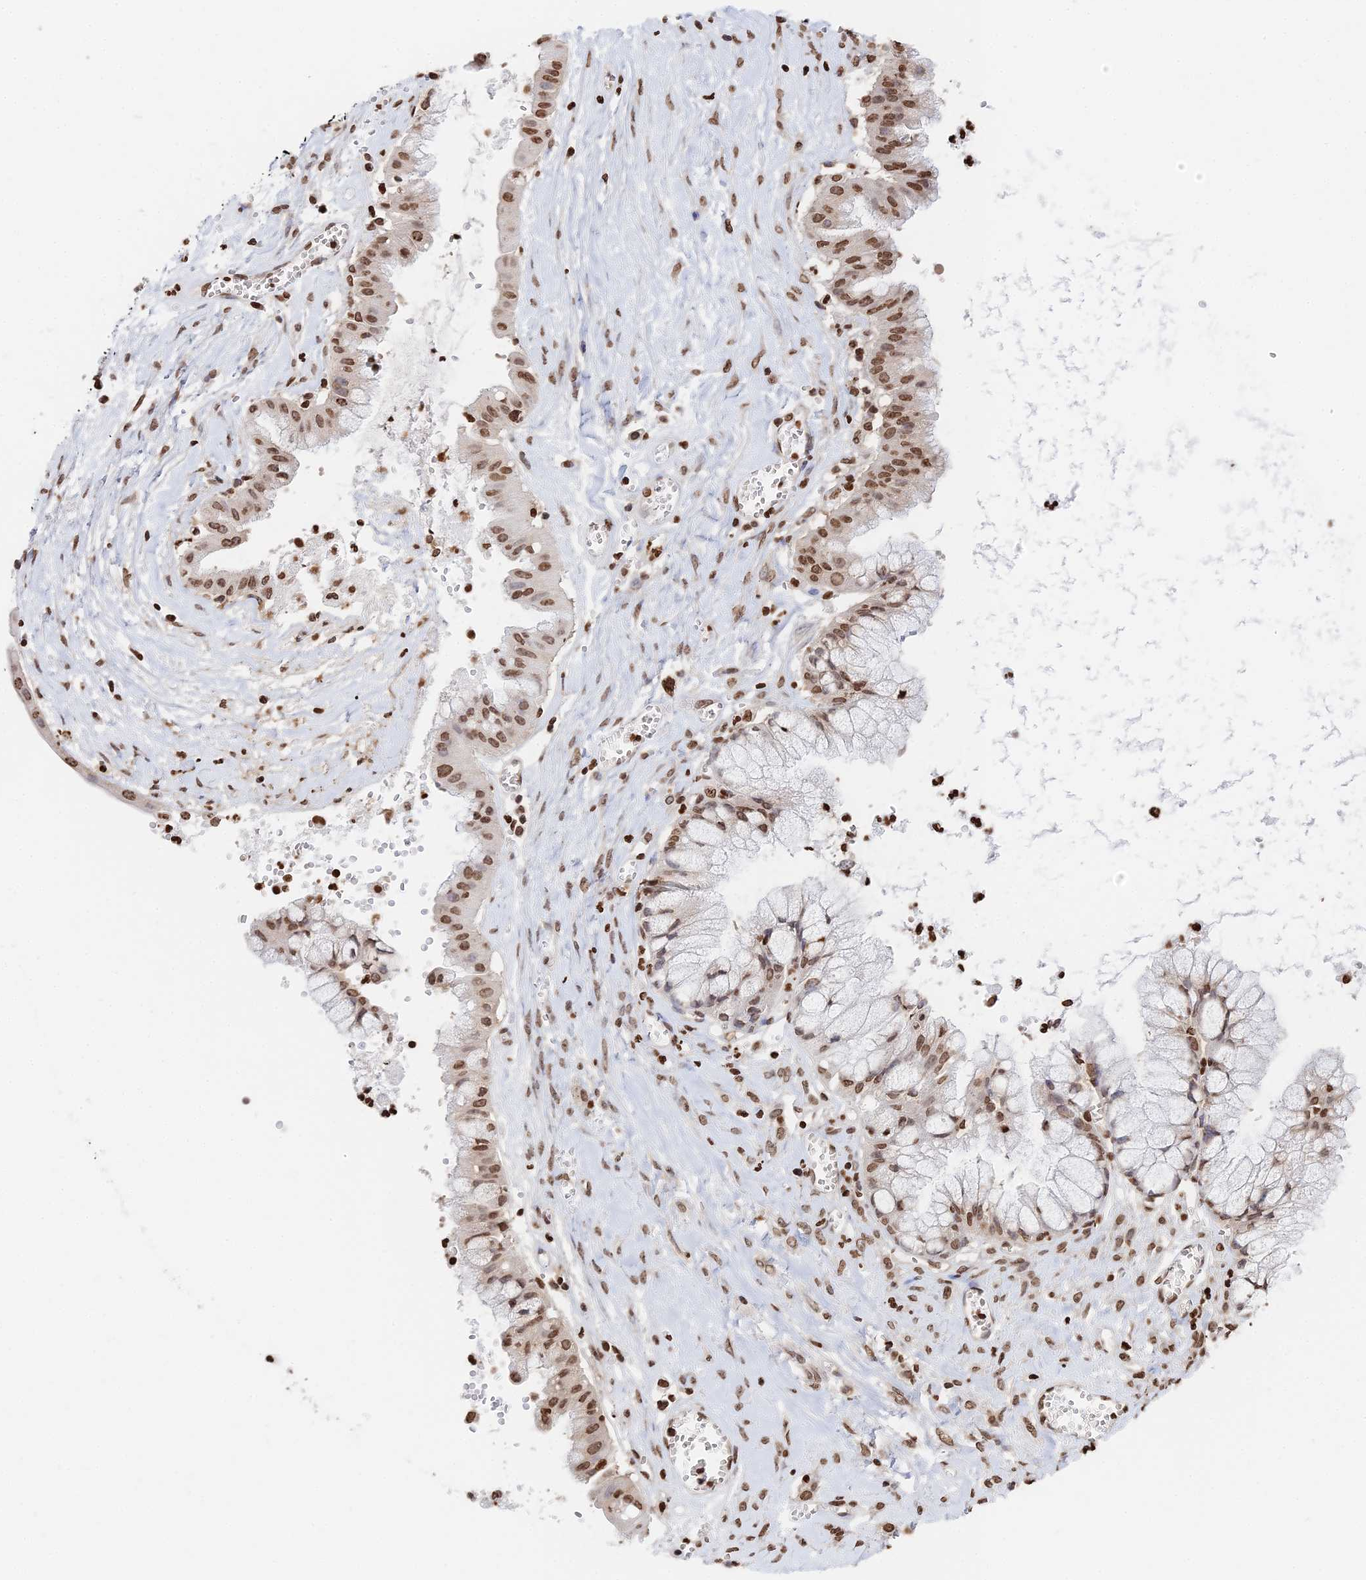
{"staining": {"intensity": "moderate", "quantity": ">75%", "location": "nuclear"}, "tissue": "ovarian cancer", "cell_type": "Tumor cells", "image_type": "cancer", "snomed": [{"axis": "morphology", "description": "Cystadenocarcinoma, mucinous, NOS"}, {"axis": "topography", "description": "Ovary"}], "caption": "An image showing moderate nuclear positivity in about >75% of tumor cells in ovarian cancer, as visualized by brown immunohistochemical staining.", "gene": "GBP3", "patient": {"sex": "female", "age": 70}}